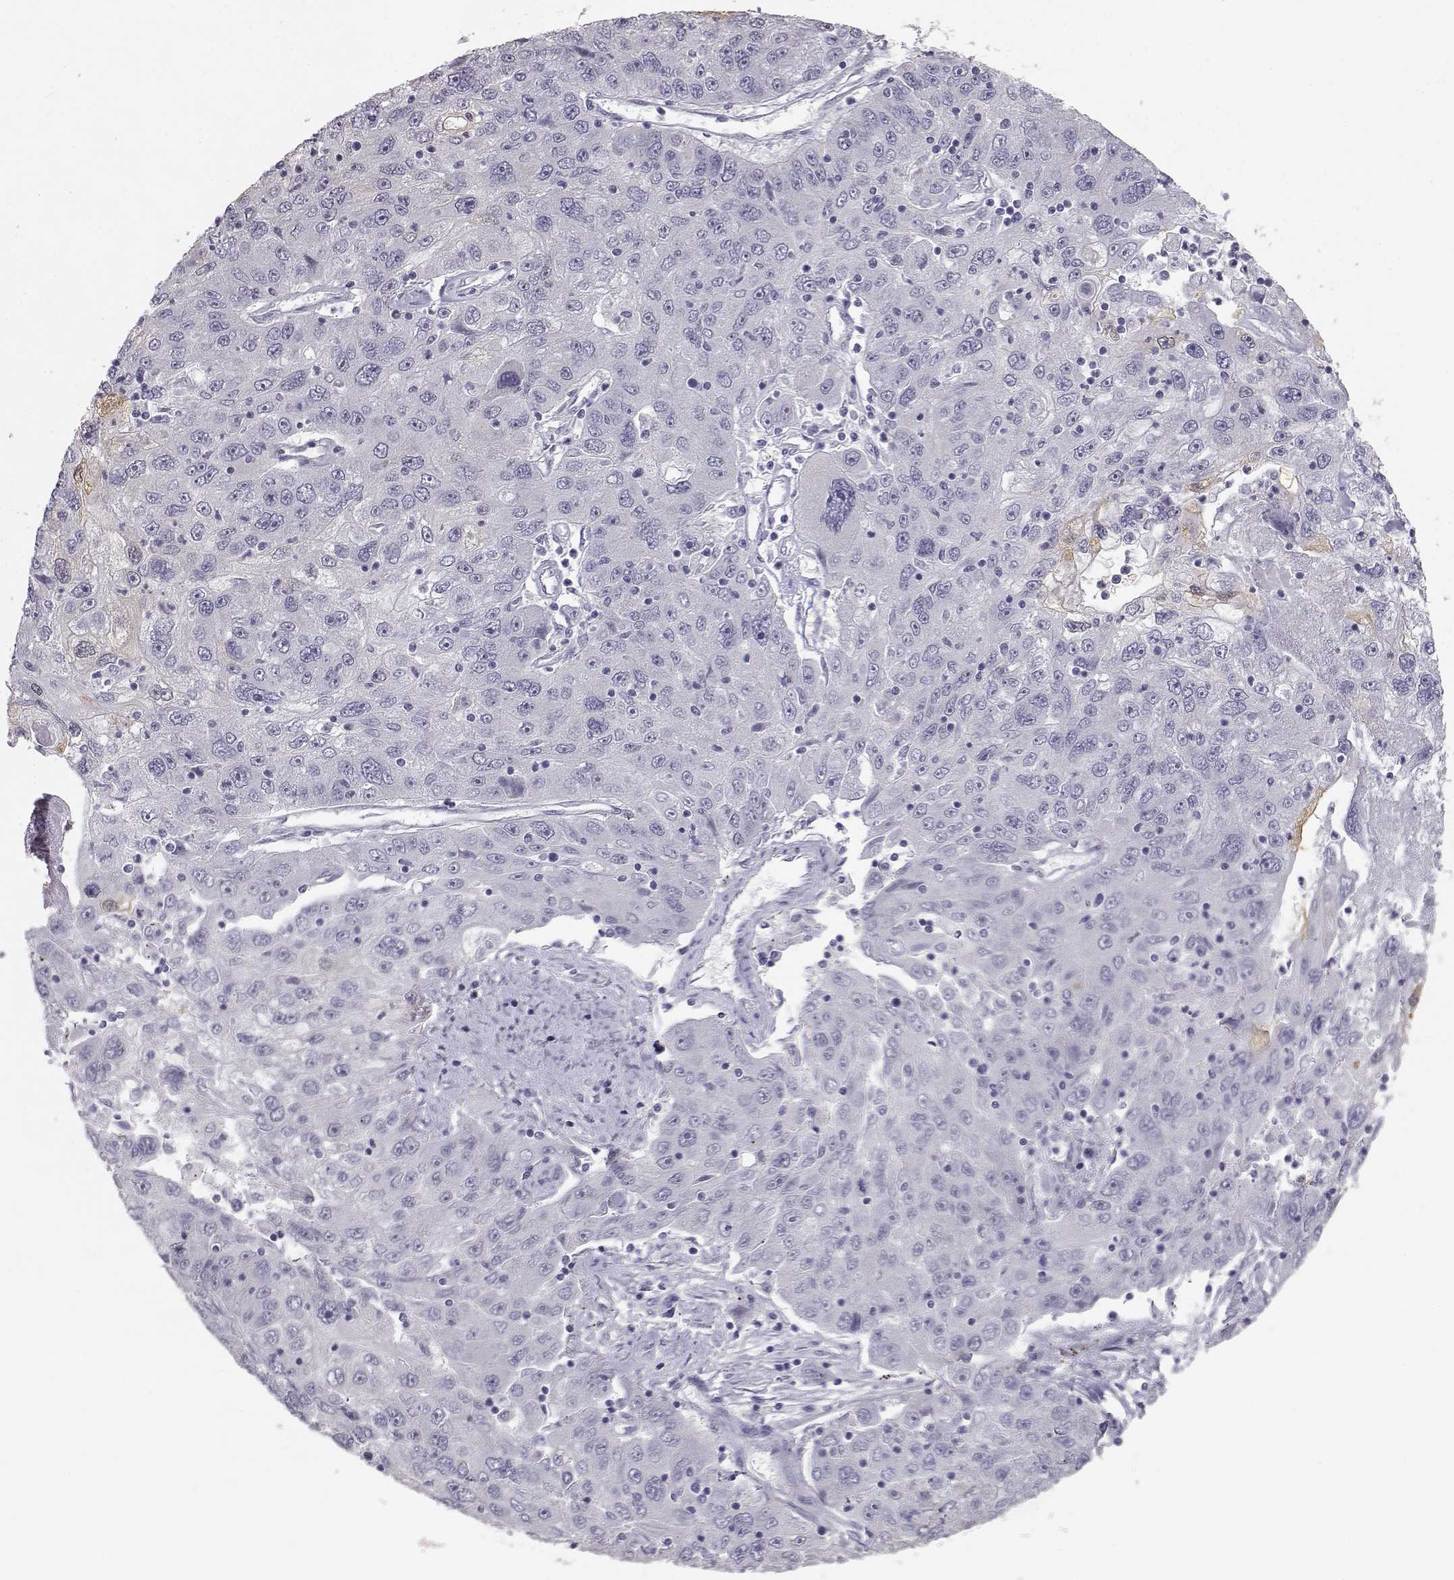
{"staining": {"intensity": "negative", "quantity": "none", "location": "none"}, "tissue": "stomach cancer", "cell_type": "Tumor cells", "image_type": "cancer", "snomed": [{"axis": "morphology", "description": "Adenocarcinoma, NOS"}, {"axis": "topography", "description": "Stomach"}], "caption": "Adenocarcinoma (stomach) stained for a protein using IHC displays no expression tumor cells.", "gene": "MYCBPAP", "patient": {"sex": "male", "age": 56}}